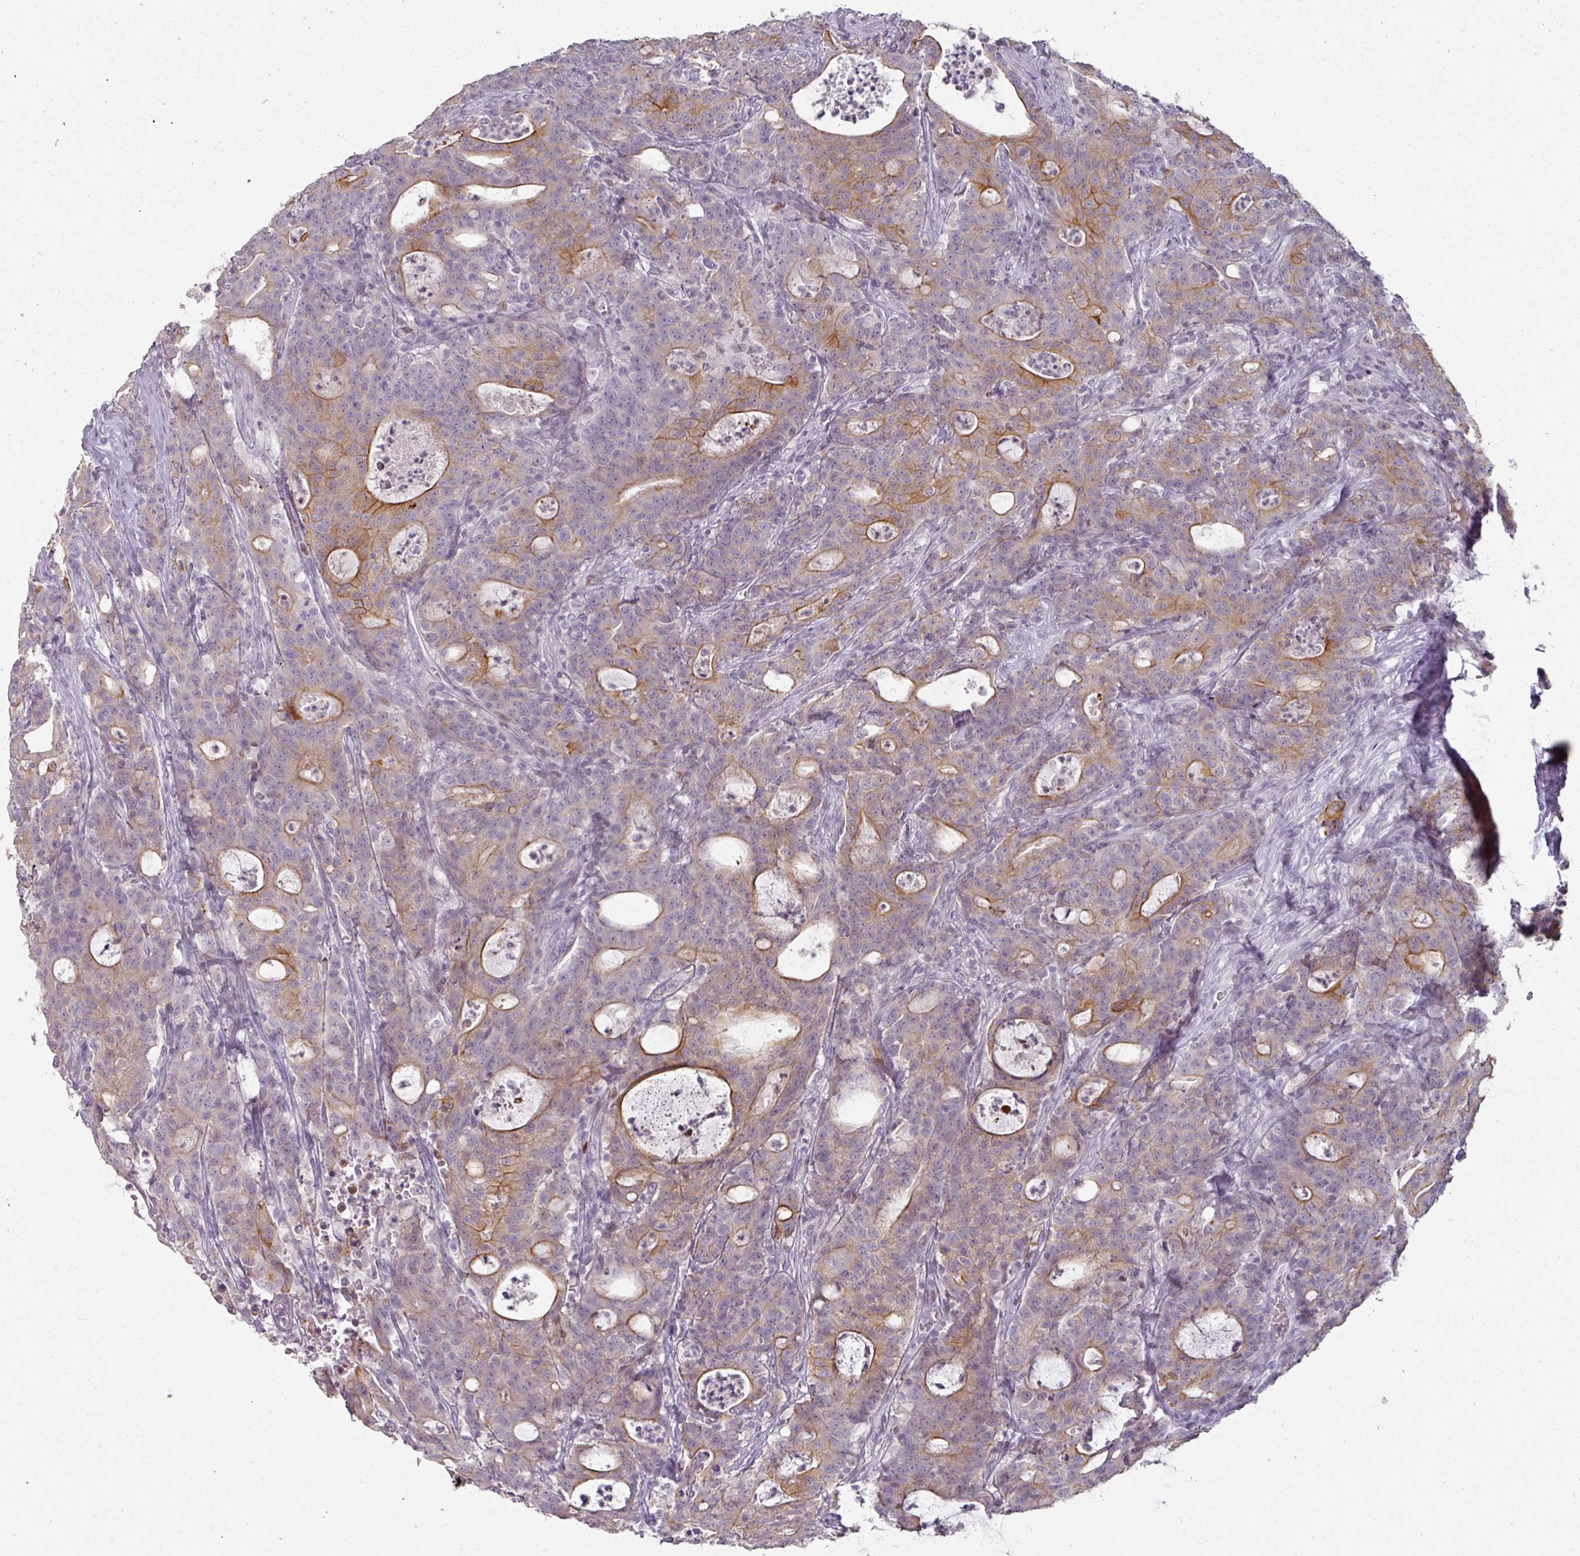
{"staining": {"intensity": "moderate", "quantity": "25%-75%", "location": "cytoplasmic/membranous"}, "tissue": "colorectal cancer", "cell_type": "Tumor cells", "image_type": "cancer", "snomed": [{"axis": "morphology", "description": "Adenocarcinoma, NOS"}, {"axis": "topography", "description": "Colon"}], "caption": "IHC of human colorectal cancer displays medium levels of moderate cytoplasmic/membranous positivity in about 25%-75% of tumor cells.", "gene": "GTF2H3", "patient": {"sex": "male", "age": 83}}